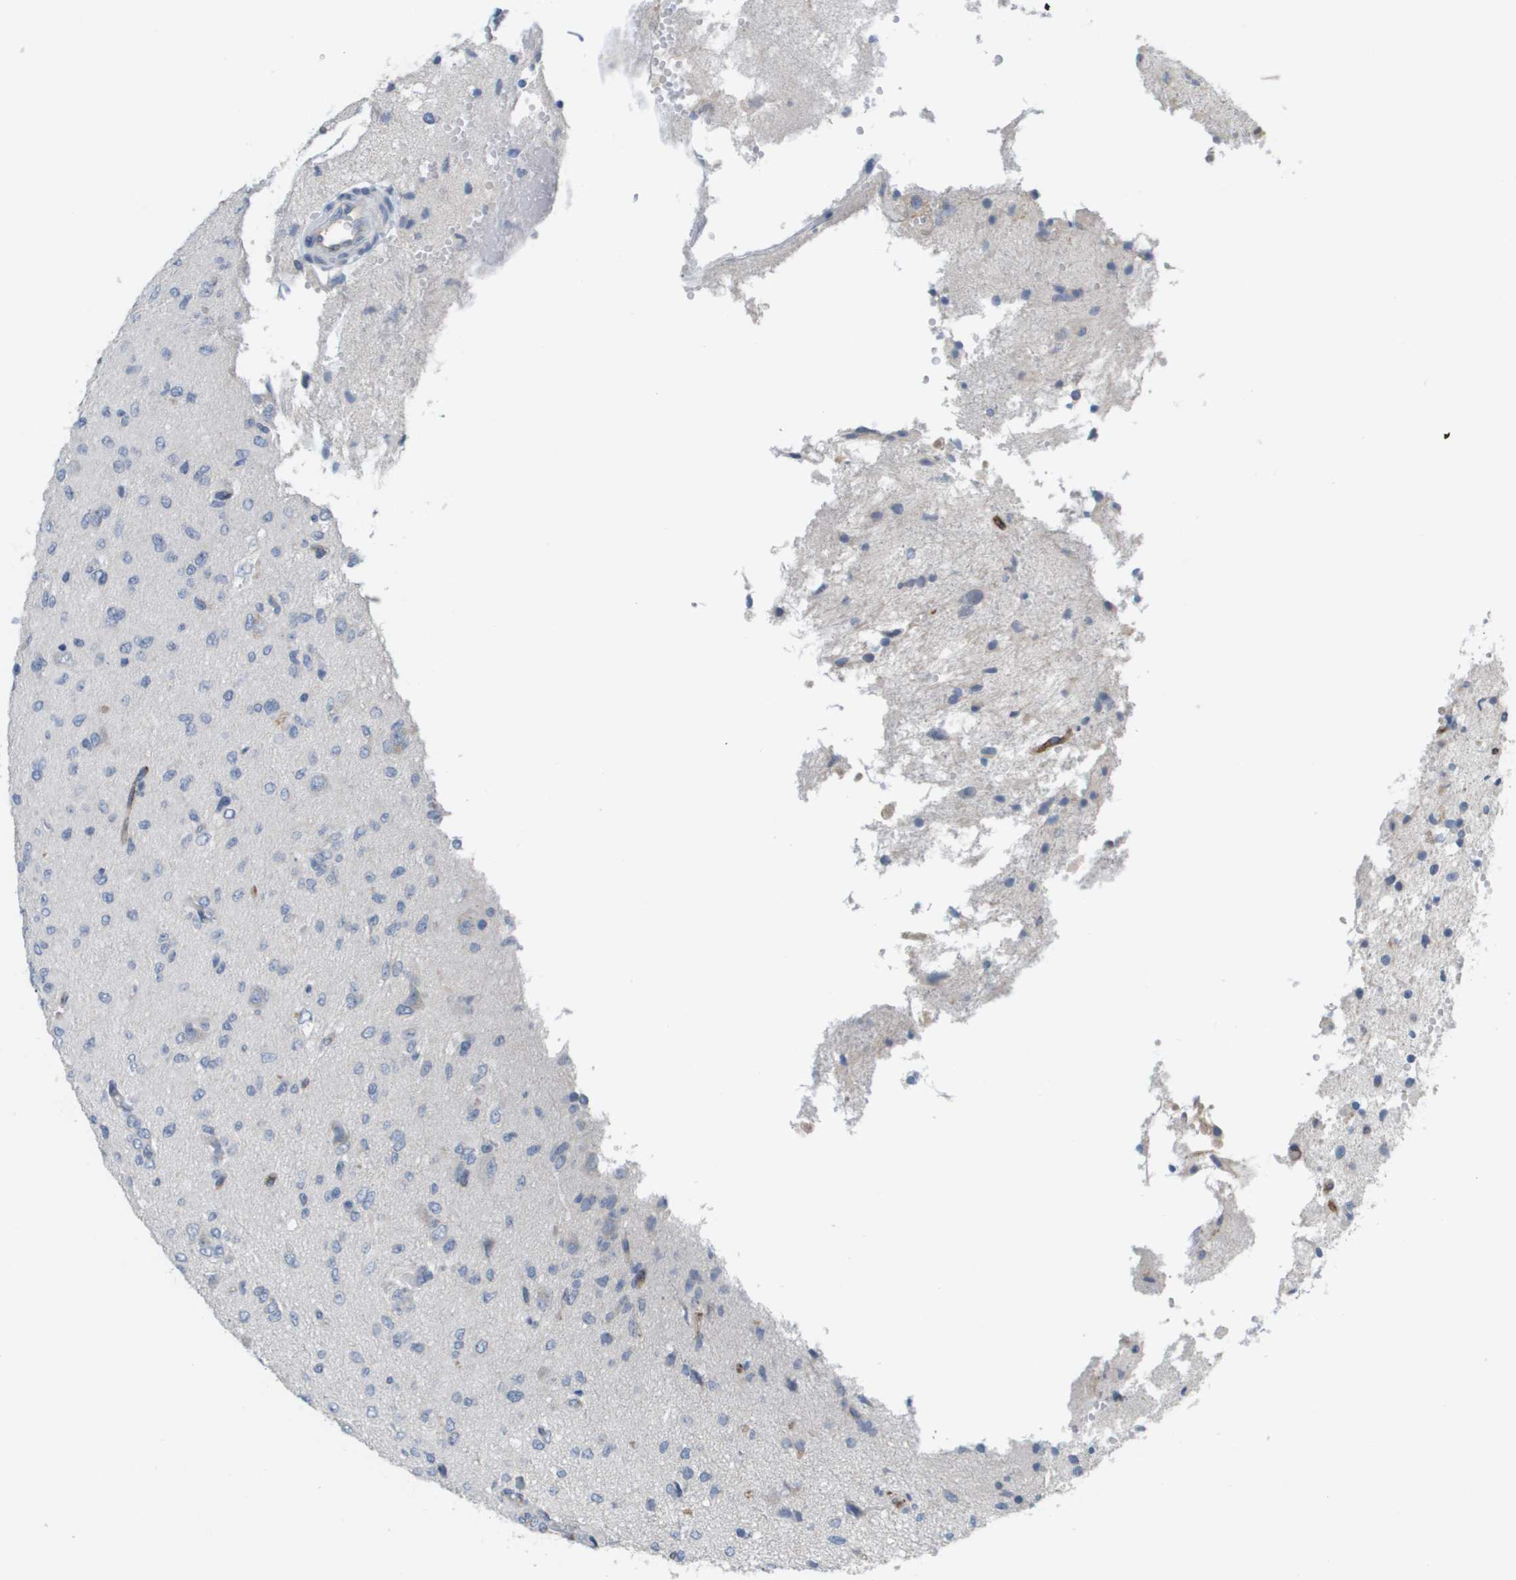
{"staining": {"intensity": "negative", "quantity": "none", "location": "none"}, "tissue": "glioma", "cell_type": "Tumor cells", "image_type": "cancer", "snomed": [{"axis": "morphology", "description": "Glioma, malignant, High grade"}, {"axis": "topography", "description": "Brain"}], "caption": "Immunohistochemical staining of human glioma reveals no significant staining in tumor cells.", "gene": "ANGPT2", "patient": {"sex": "female", "age": 59}}